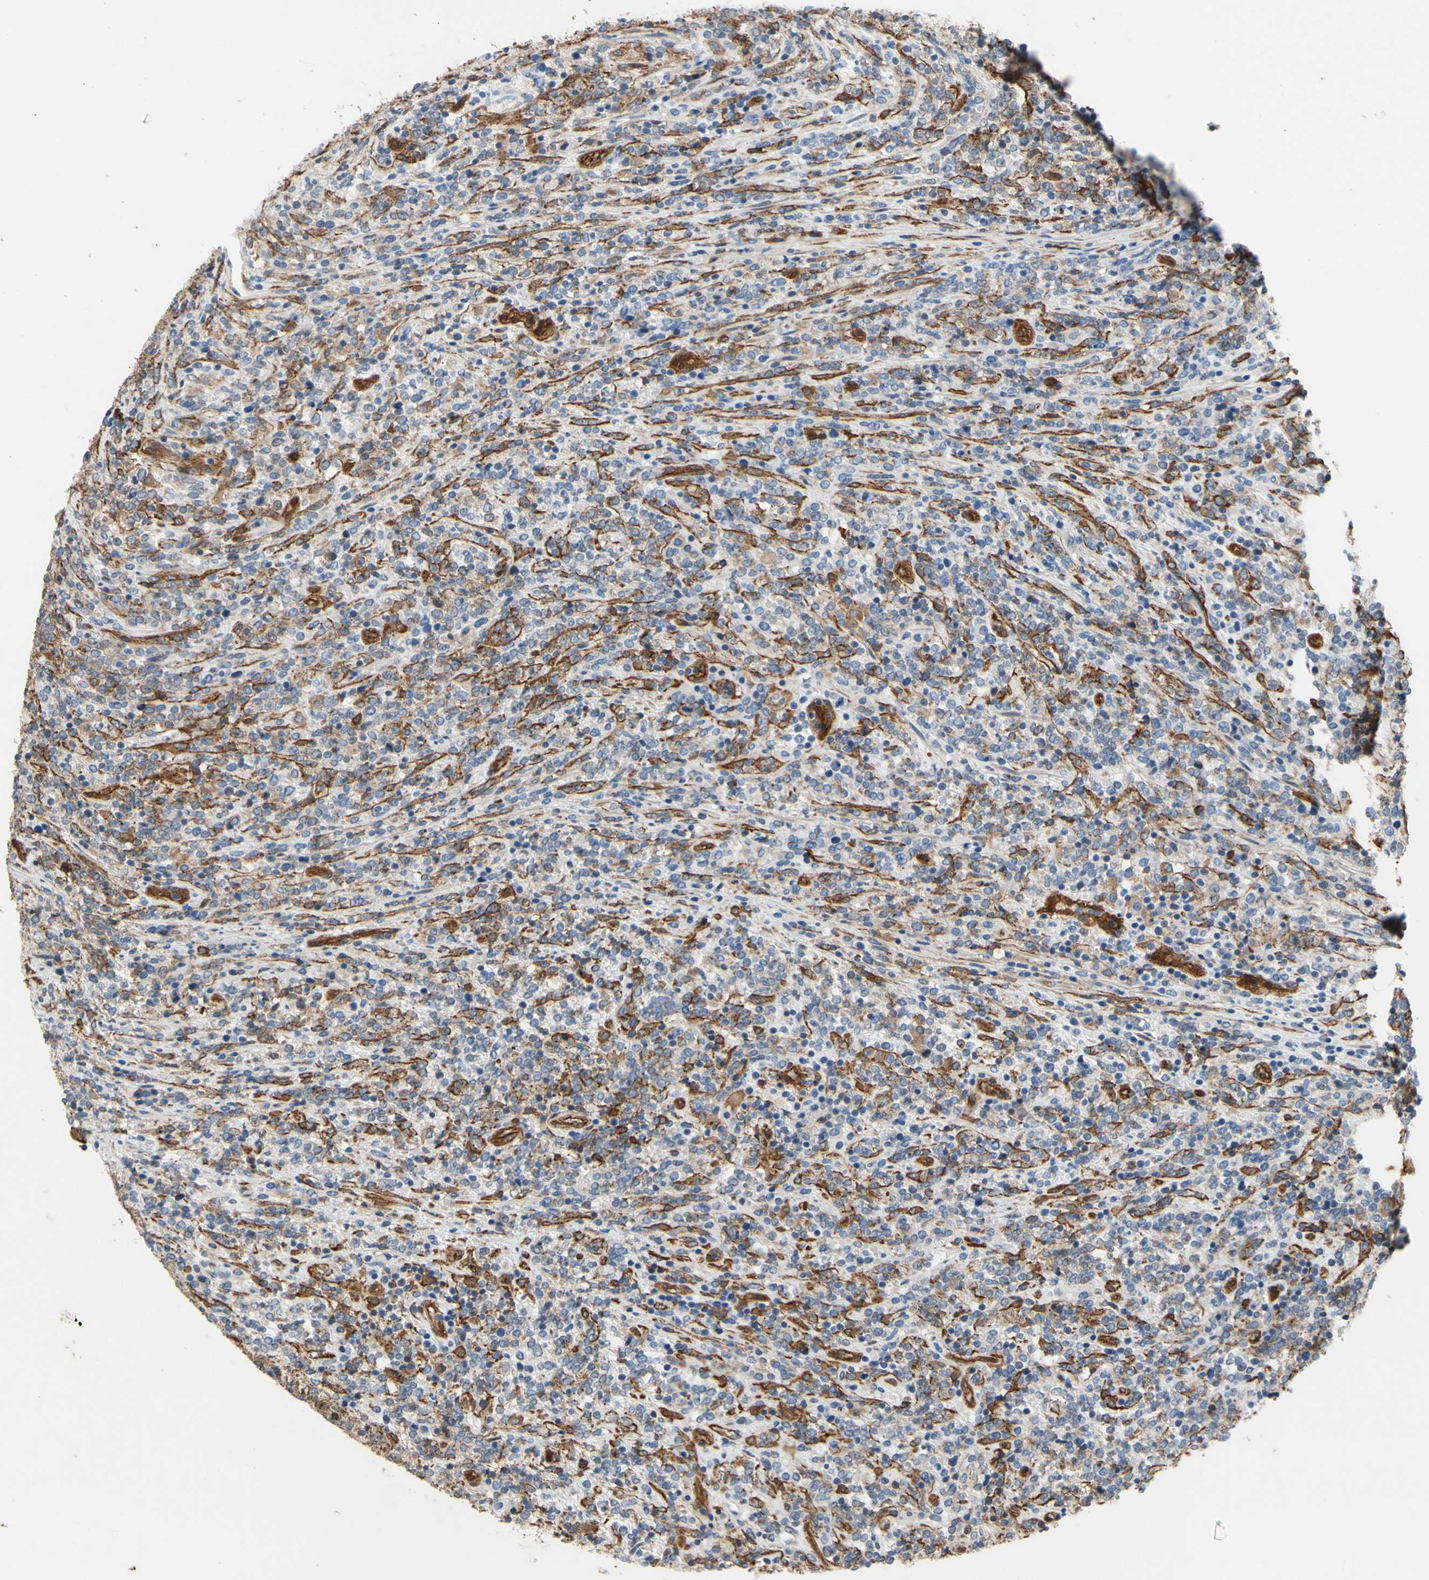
{"staining": {"intensity": "weak", "quantity": "<25%", "location": "cytoplasmic/membranous"}, "tissue": "lymphoma", "cell_type": "Tumor cells", "image_type": "cancer", "snomed": [{"axis": "morphology", "description": "Malignant lymphoma, non-Hodgkin's type, High grade"}, {"axis": "topography", "description": "Soft tissue"}], "caption": "DAB immunohistochemical staining of malignant lymphoma, non-Hodgkin's type (high-grade) shows no significant staining in tumor cells.", "gene": "CTTNBP2", "patient": {"sex": "male", "age": 18}}